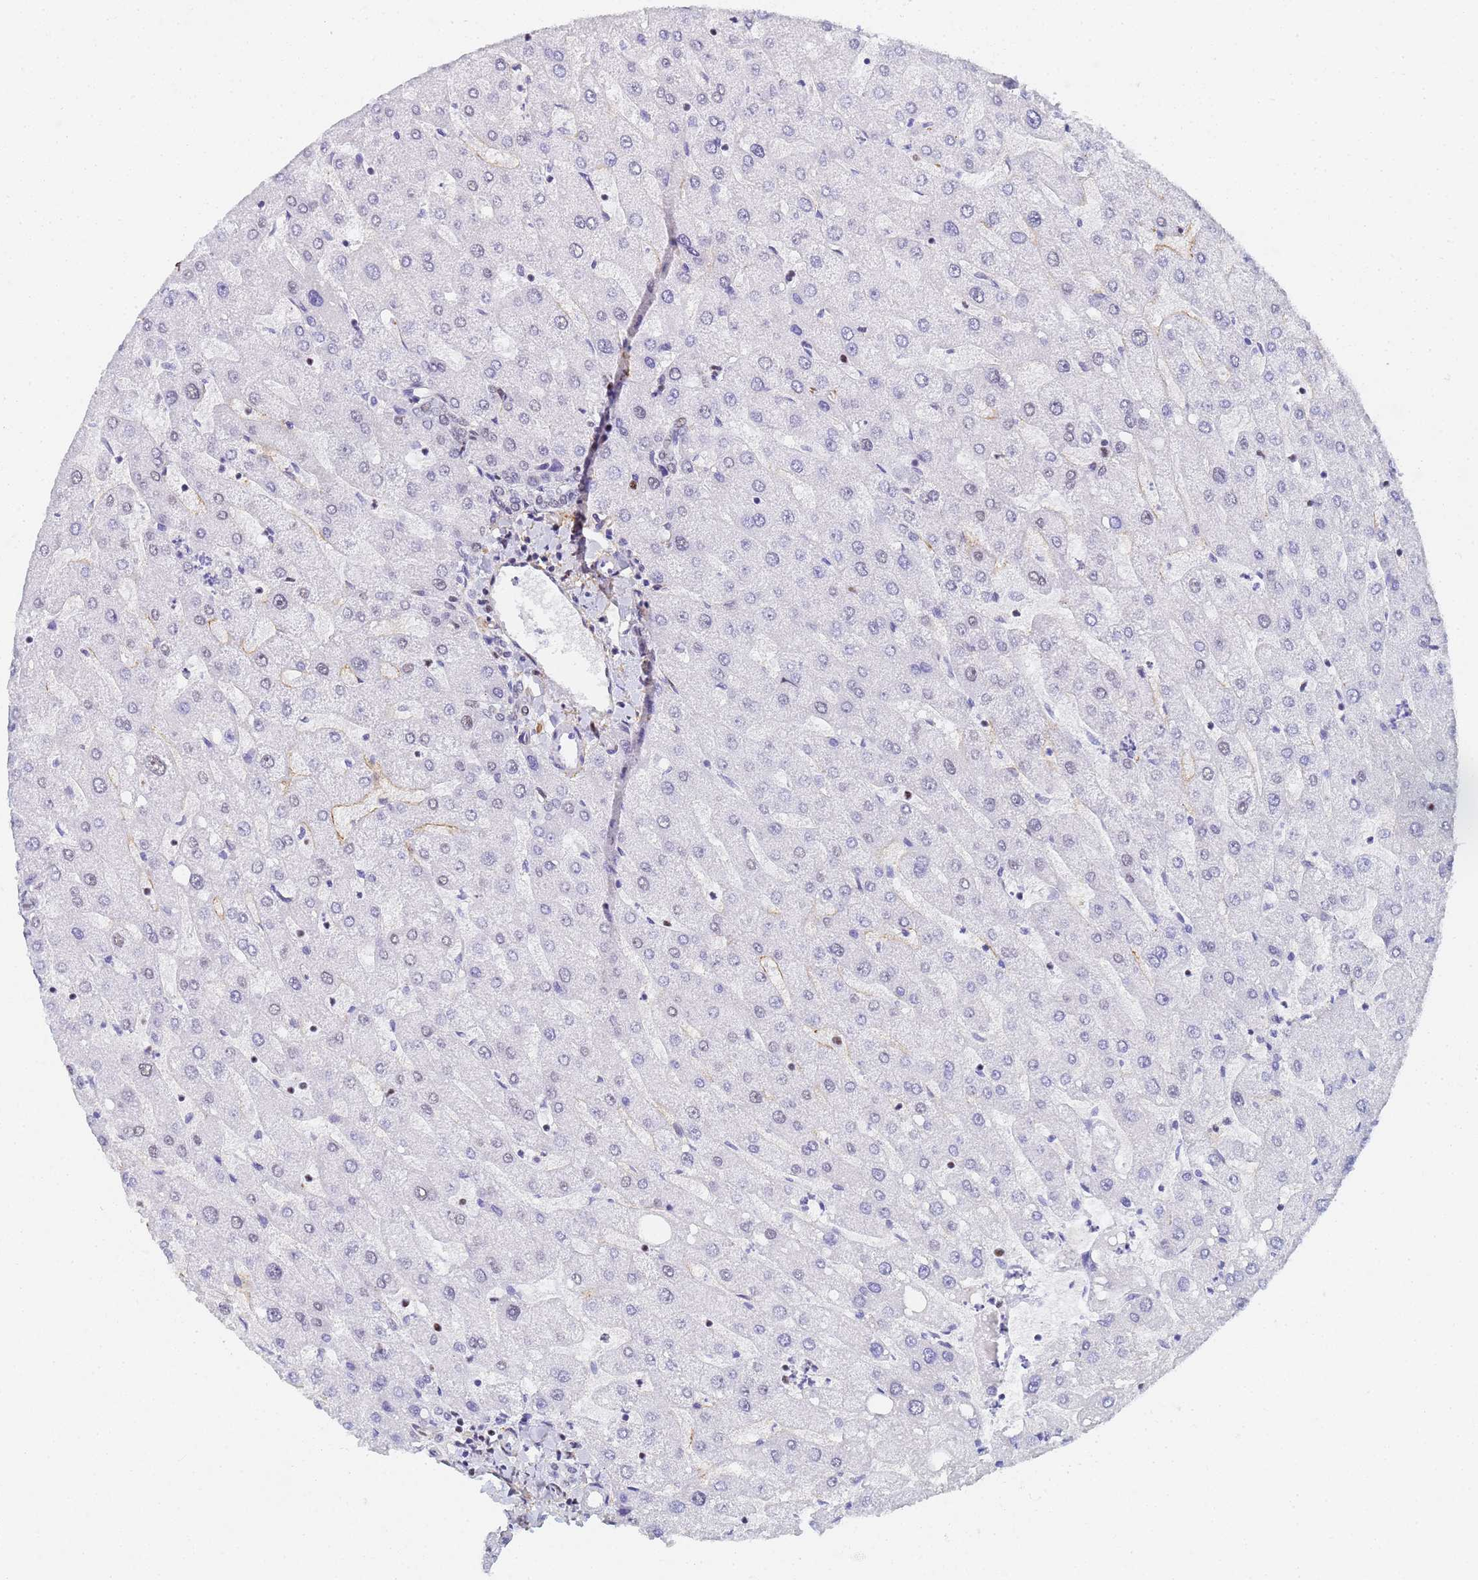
{"staining": {"intensity": "negative", "quantity": "none", "location": "none"}, "tissue": "liver", "cell_type": "Cholangiocytes", "image_type": "normal", "snomed": [{"axis": "morphology", "description": "Normal tissue, NOS"}, {"axis": "topography", "description": "Liver"}], "caption": "Image shows no significant protein expression in cholangiocytes of normal liver. (Brightfield microscopy of DAB (3,3'-diaminobenzidine) immunohistochemistry at high magnification).", "gene": "PRRT4", "patient": {"sex": "male", "age": 67}}